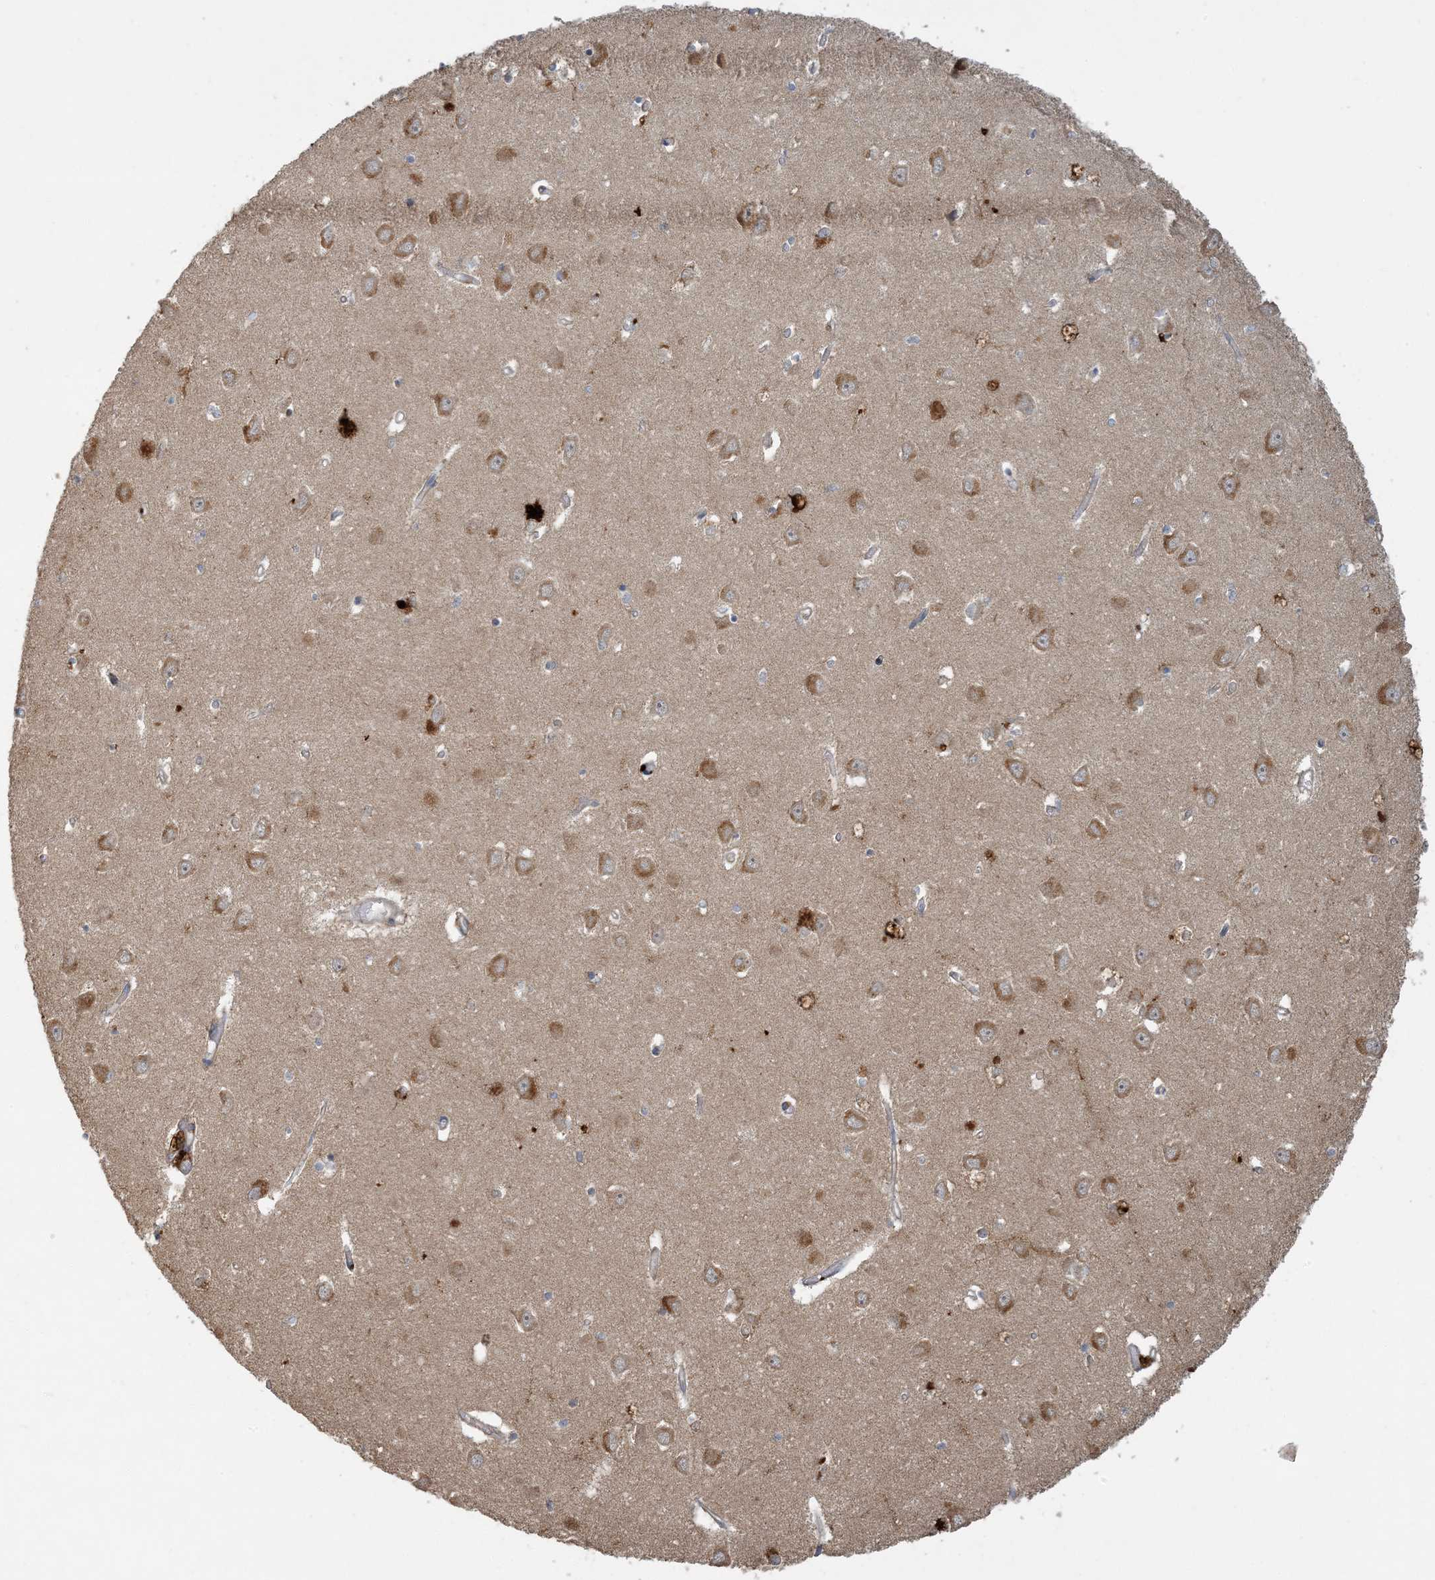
{"staining": {"intensity": "negative", "quantity": "none", "location": "none"}, "tissue": "hippocampus", "cell_type": "Glial cells", "image_type": "normal", "snomed": [{"axis": "morphology", "description": "Normal tissue, NOS"}, {"axis": "topography", "description": "Hippocampus"}], "caption": "This is an immunohistochemistry image of unremarkable hippocampus. There is no positivity in glial cells.", "gene": "LTN1", "patient": {"sex": "male", "age": 70}}